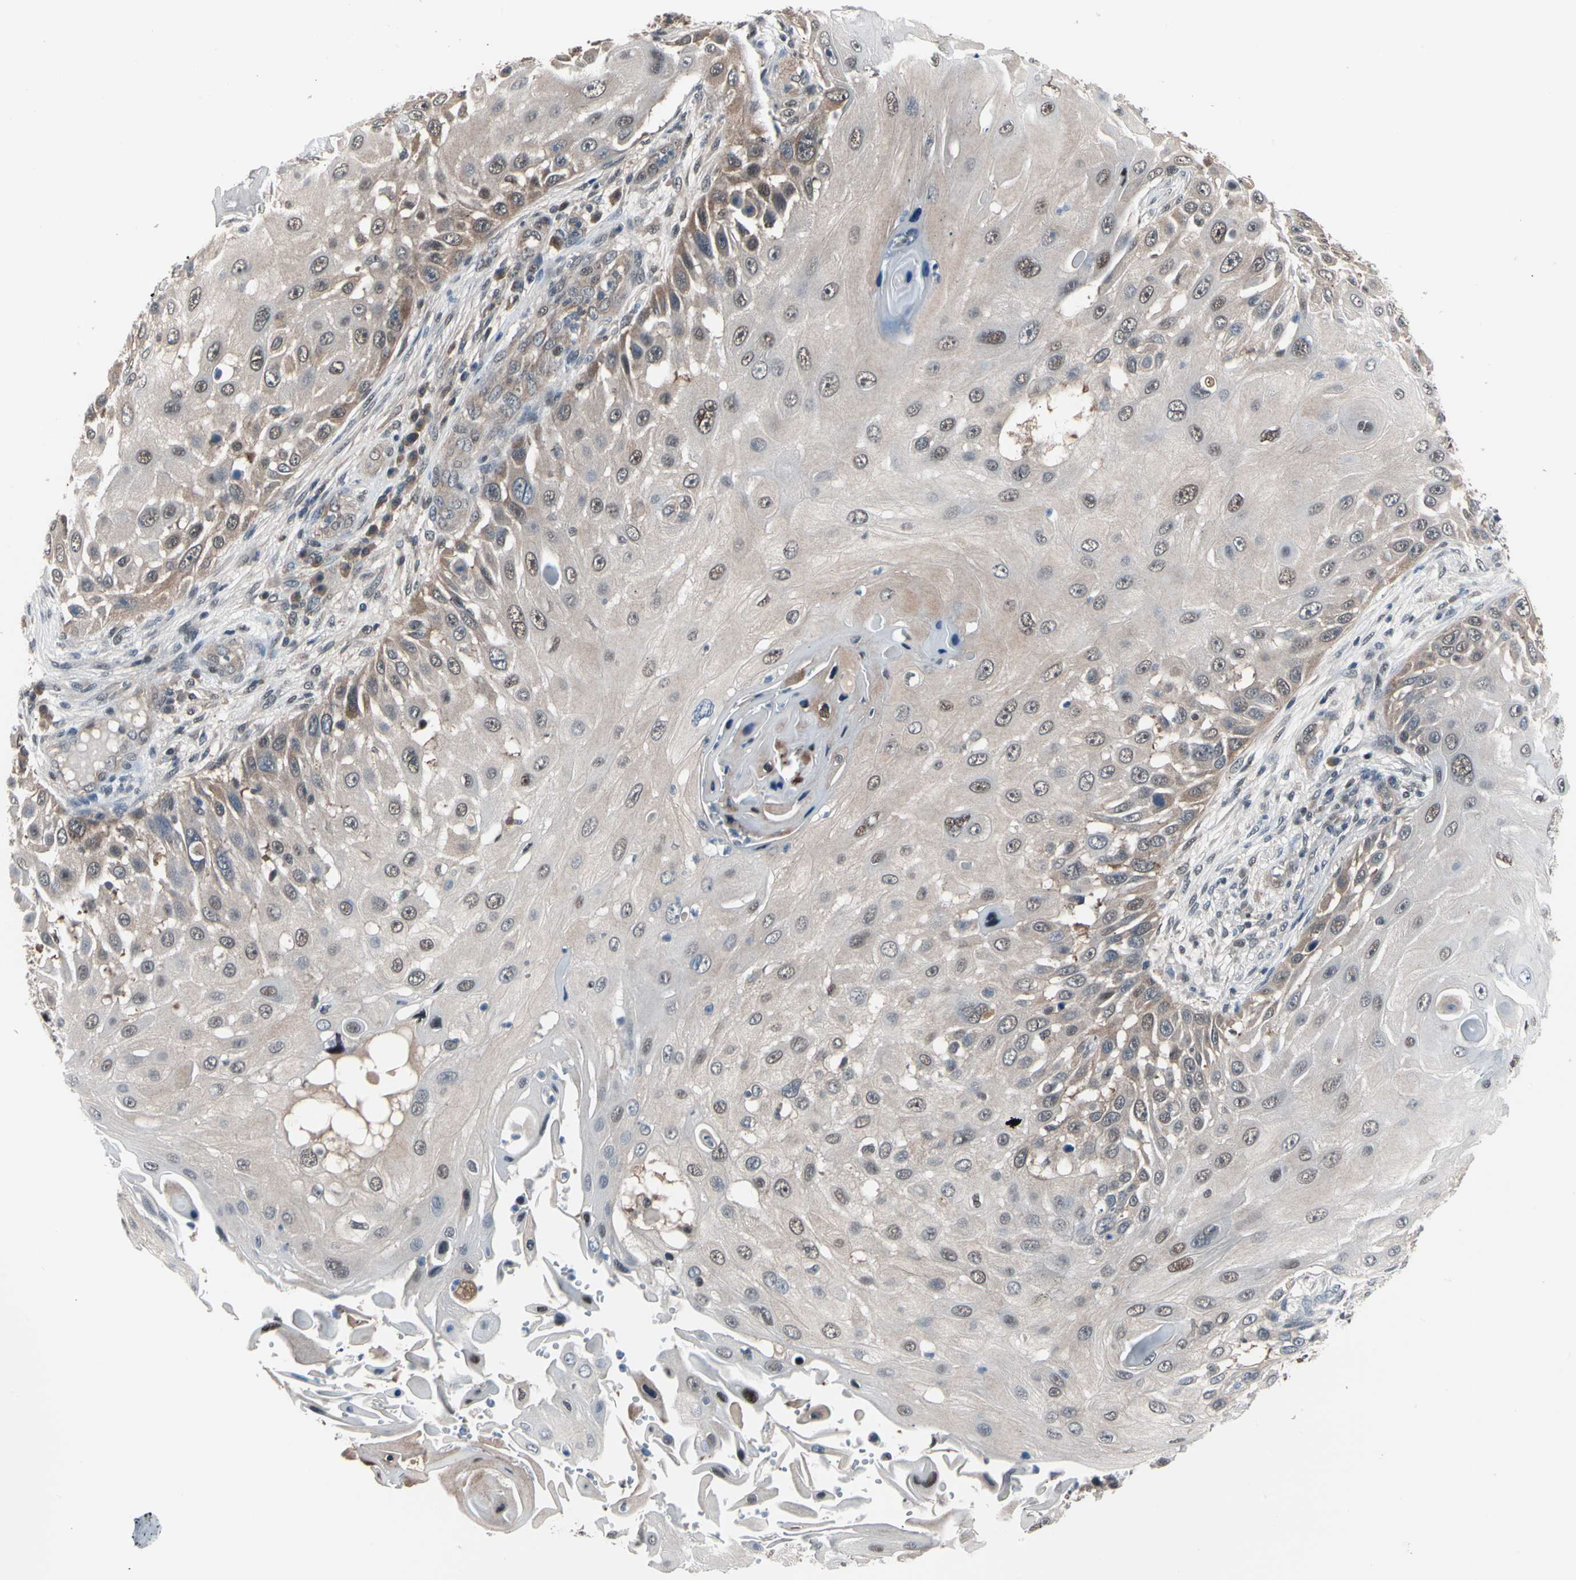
{"staining": {"intensity": "weak", "quantity": "25%-75%", "location": "cytoplasmic/membranous,nuclear"}, "tissue": "skin cancer", "cell_type": "Tumor cells", "image_type": "cancer", "snomed": [{"axis": "morphology", "description": "Squamous cell carcinoma, NOS"}, {"axis": "topography", "description": "Skin"}], "caption": "Protein staining by immunohistochemistry exhibits weak cytoplasmic/membranous and nuclear positivity in about 25%-75% of tumor cells in squamous cell carcinoma (skin).", "gene": "PSMA2", "patient": {"sex": "female", "age": 44}}